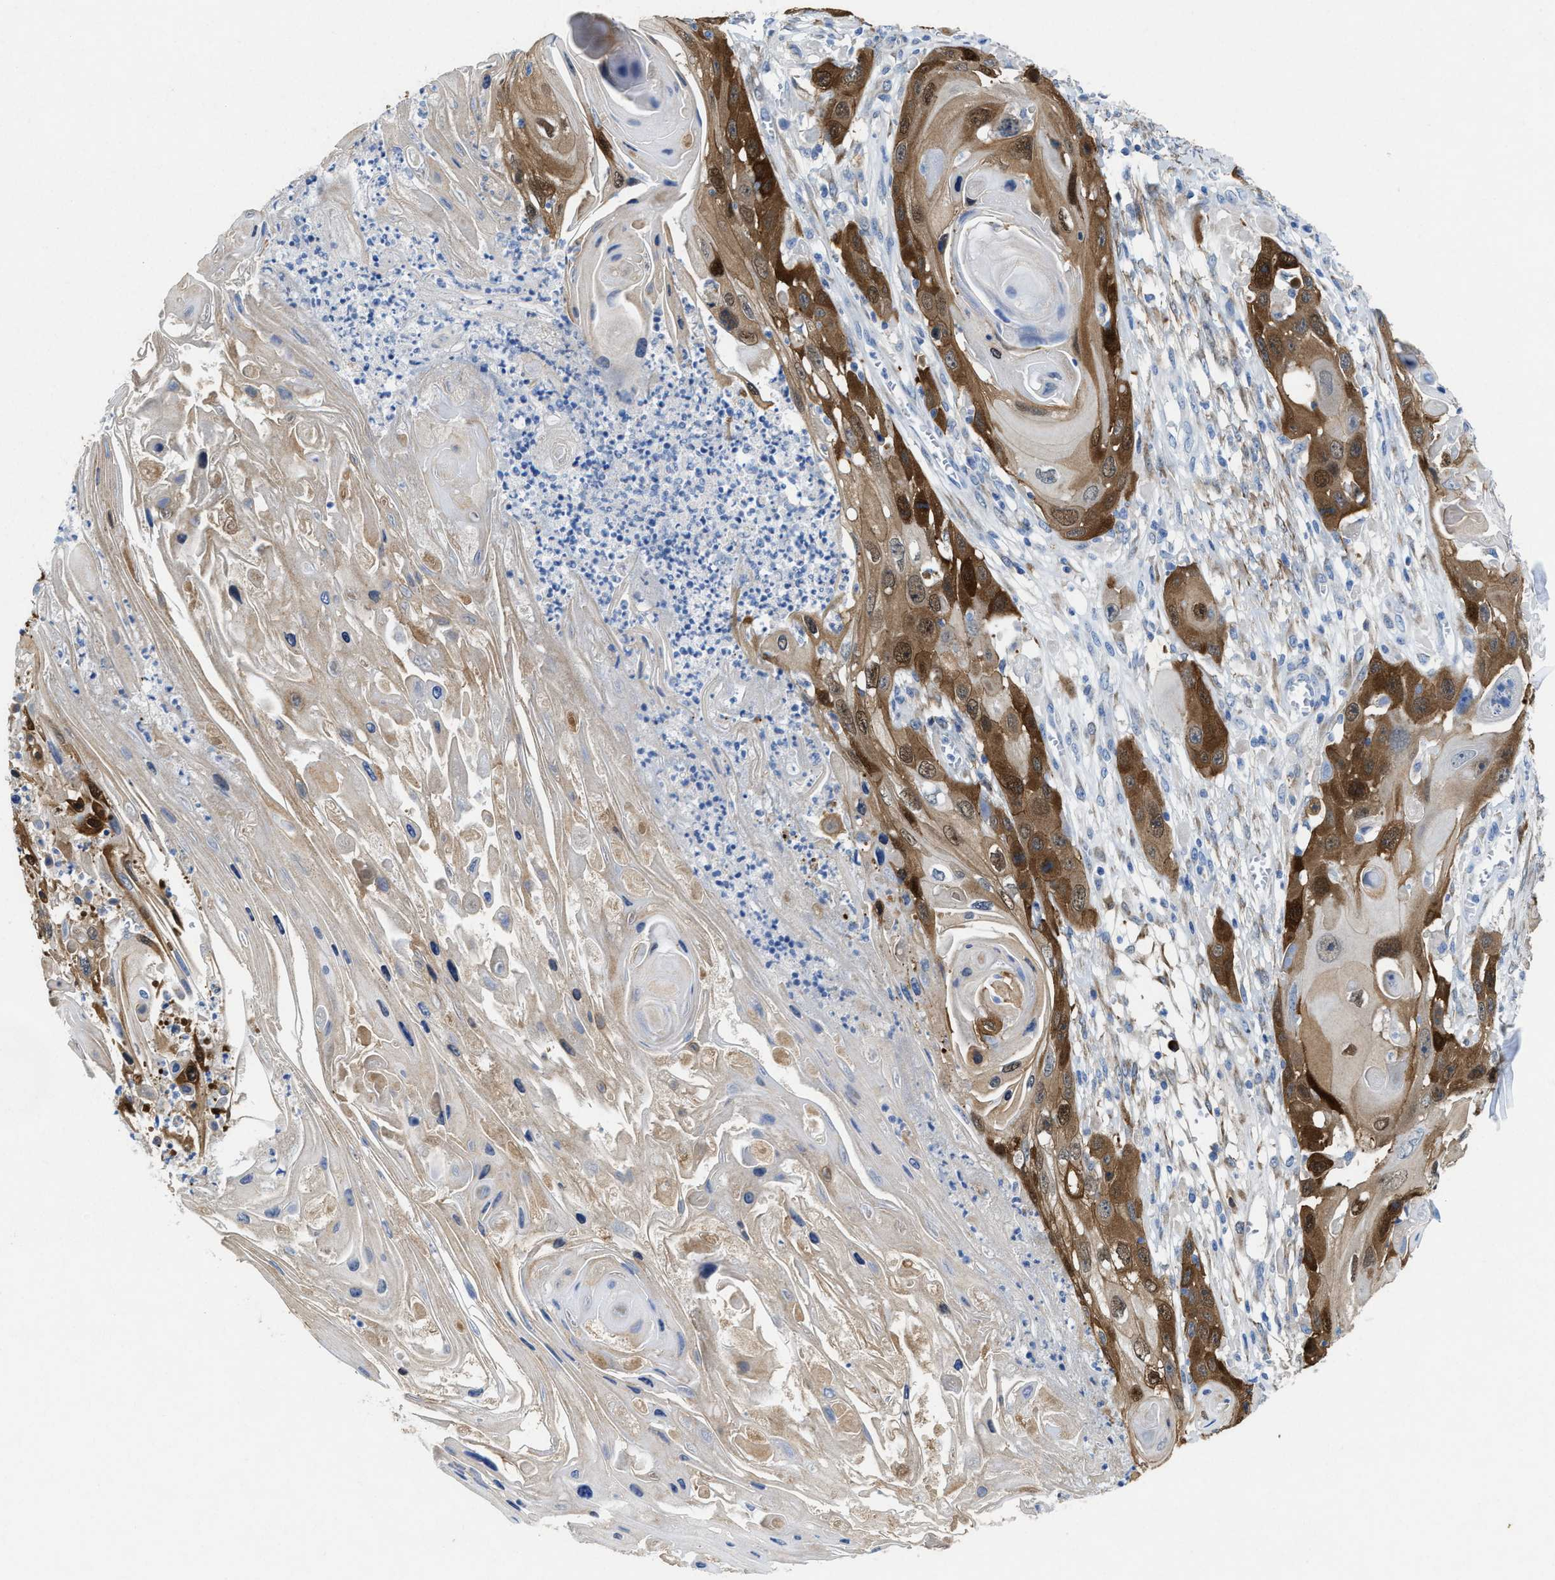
{"staining": {"intensity": "strong", "quantity": "25%-75%", "location": "cytoplasmic/membranous,nuclear"}, "tissue": "skin cancer", "cell_type": "Tumor cells", "image_type": "cancer", "snomed": [{"axis": "morphology", "description": "Squamous cell carcinoma, NOS"}, {"axis": "topography", "description": "Skin"}], "caption": "IHC photomicrograph of neoplastic tissue: skin cancer (squamous cell carcinoma) stained using immunohistochemistry (IHC) reveals high levels of strong protein expression localized specifically in the cytoplasmic/membranous and nuclear of tumor cells, appearing as a cytoplasmic/membranous and nuclear brown color.", "gene": "ASS1", "patient": {"sex": "male", "age": 55}}